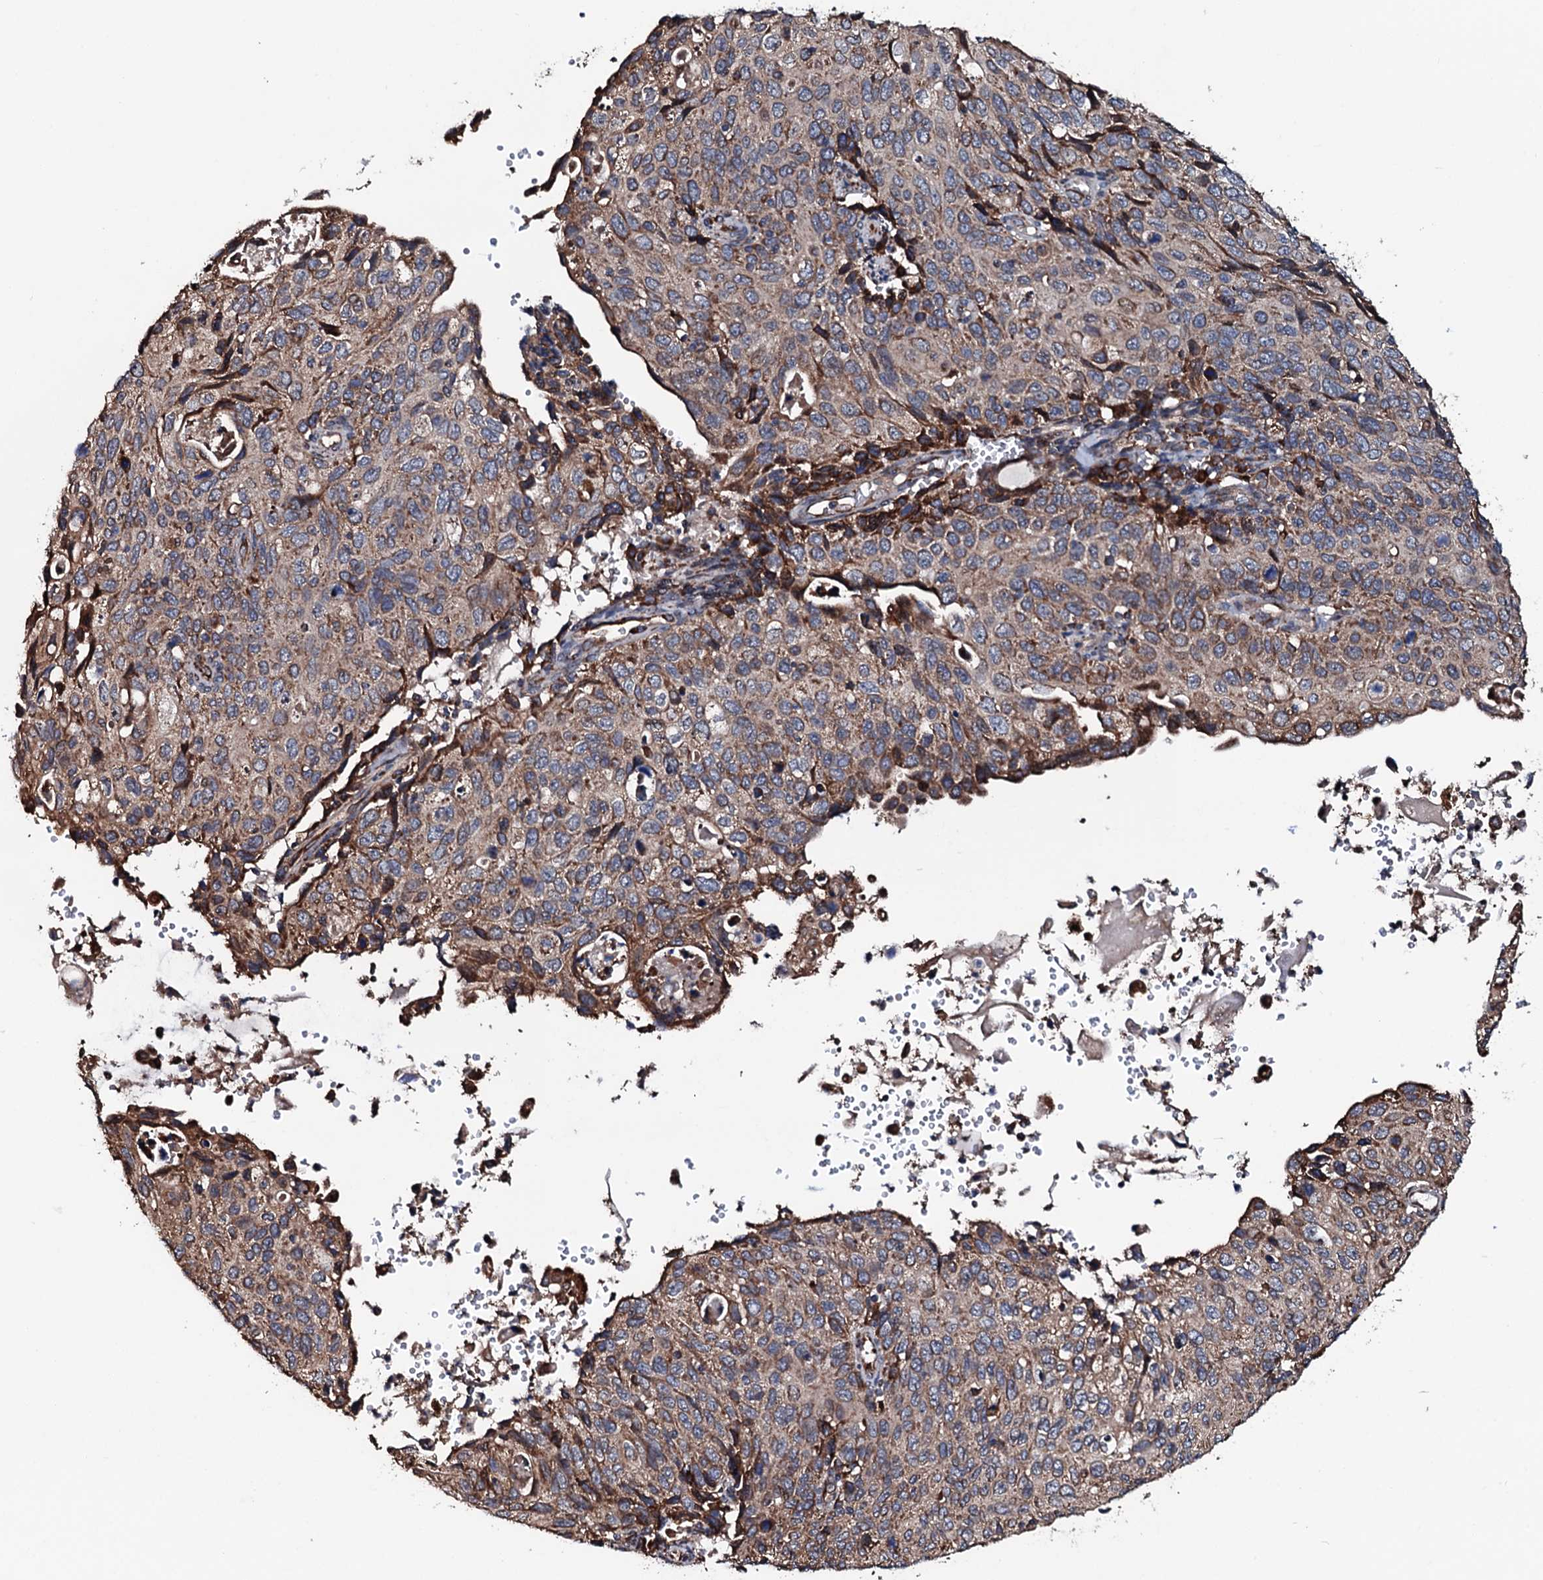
{"staining": {"intensity": "moderate", "quantity": ">75%", "location": "cytoplasmic/membranous"}, "tissue": "cervical cancer", "cell_type": "Tumor cells", "image_type": "cancer", "snomed": [{"axis": "morphology", "description": "Squamous cell carcinoma, NOS"}, {"axis": "topography", "description": "Cervix"}], "caption": "Immunohistochemical staining of squamous cell carcinoma (cervical) exhibits moderate cytoplasmic/membranous protein staining in approximately >75% of tumor cells. Nuclei are stained in blue.", "gene": "RAB12", "patient": {"sex": "female", "age": 70}}